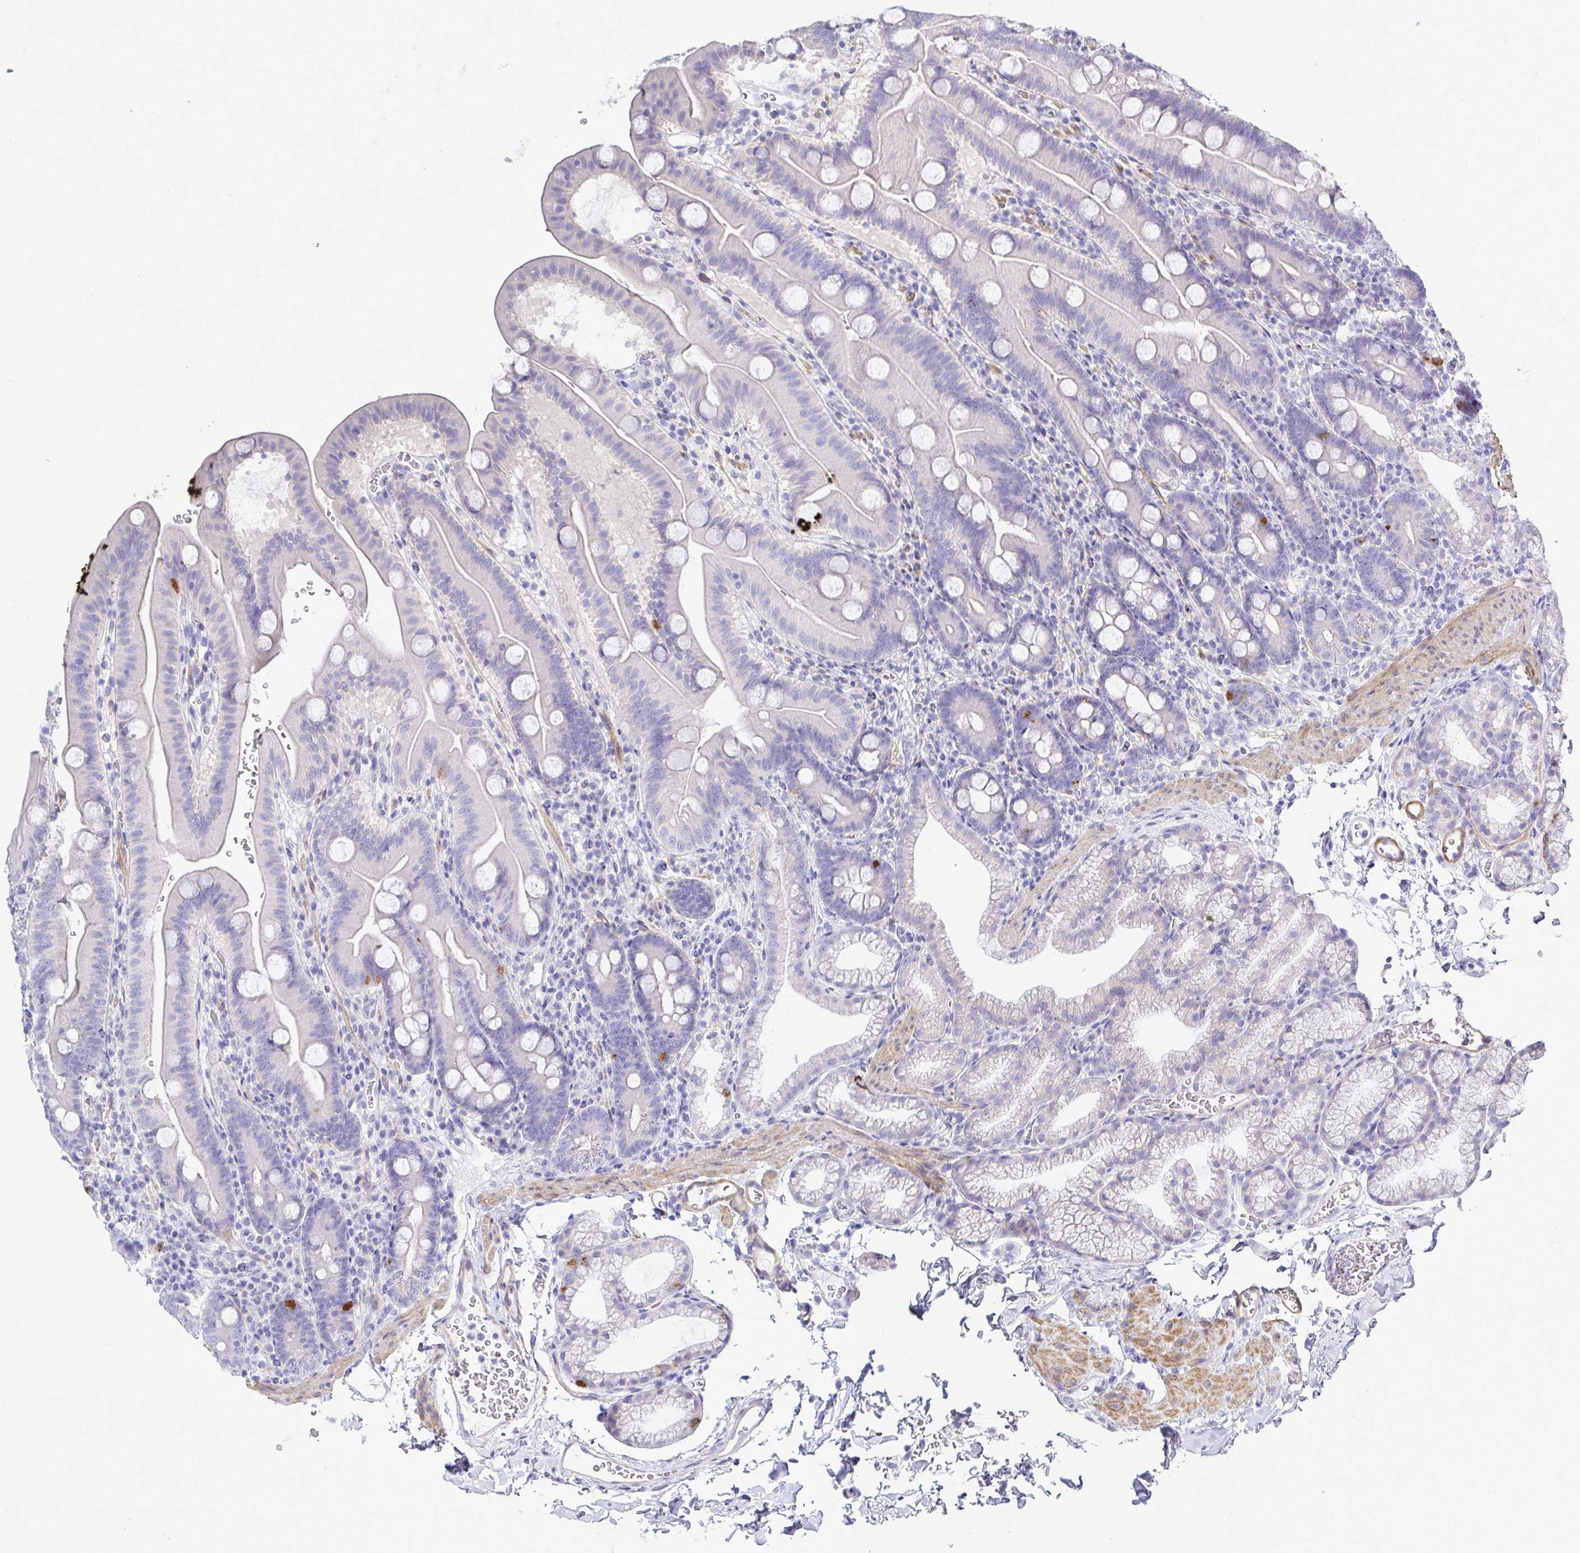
{"staining": {"intensity": "strong", "quantity": "<25%", "location": "cytoplasmic/membranous"}, "tissue": "duodenum", "cell_type": "Glandular cells", "image_type": "normal", "snomed": [{"axis": "morphology", "description": "Normal tissue, NOS"}, {"axis": "topography", "description": "Duodenum"}], "caption": "Duodenum stained with IHC exhibits strong cytoplasmic/membranous expression in approximately <25% of glandular cells.", "gene": "MED11", "patient": {"sex": "male", "age": 59}}